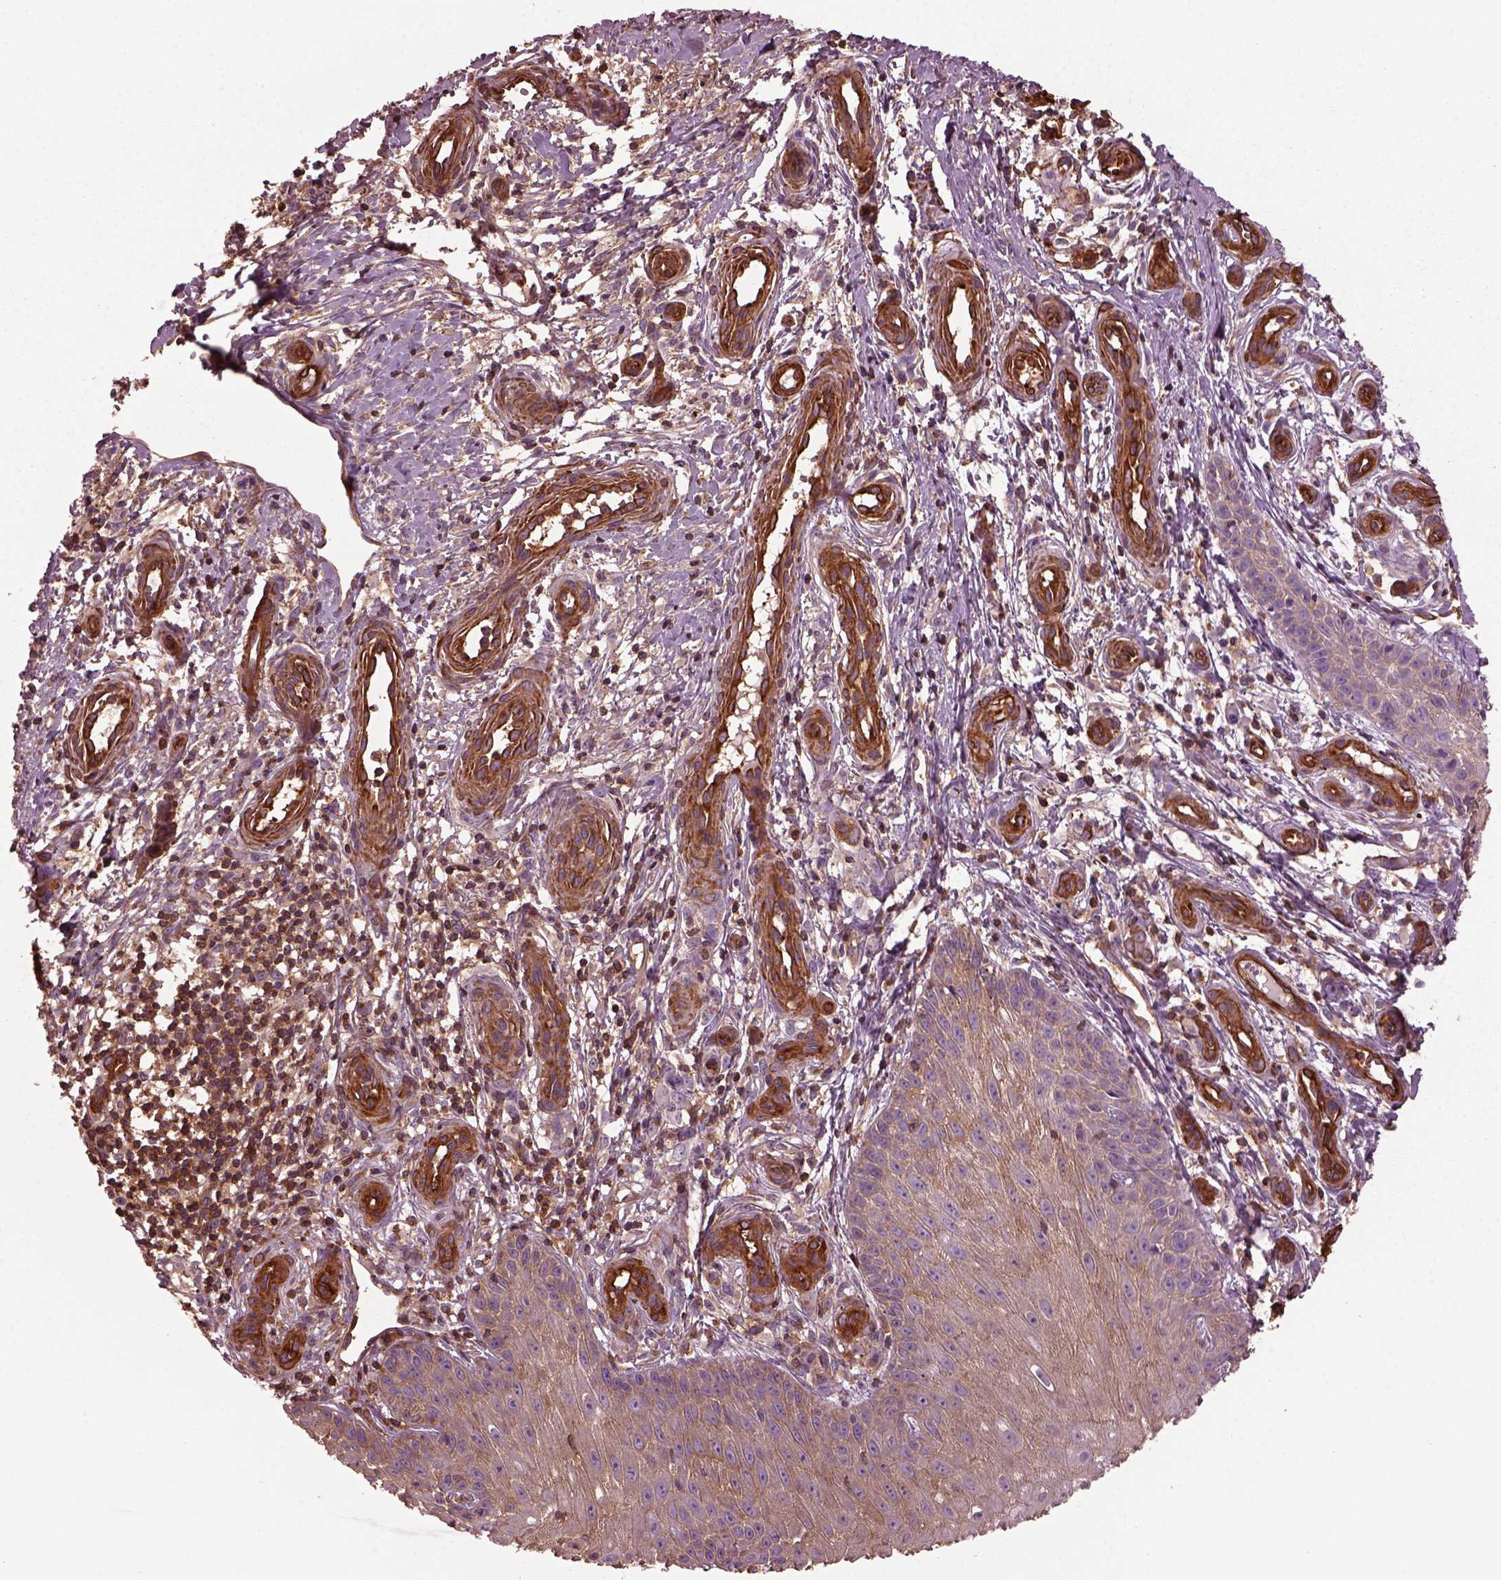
{"staining": {"intensity": "moderate", "quantity": ">75%", "location": "cytoplasmic/membranous"}, "tissue": "melanoma", "cell_type": "Tumor cells", "image_type": "cancer", "snomed": [{"axis": "morphology", "description": "Malignant melanoma, NOS"}, {"axis": "topography", "description": "Skin"}], "caption": "IHC of malignant melanoma exhibits medium levels of moderate cytoplasmic/membranous expression in approximately >75% of tumor cells.", "gene": "MYL6", "patient": {"sex": "female", "age": 53}}